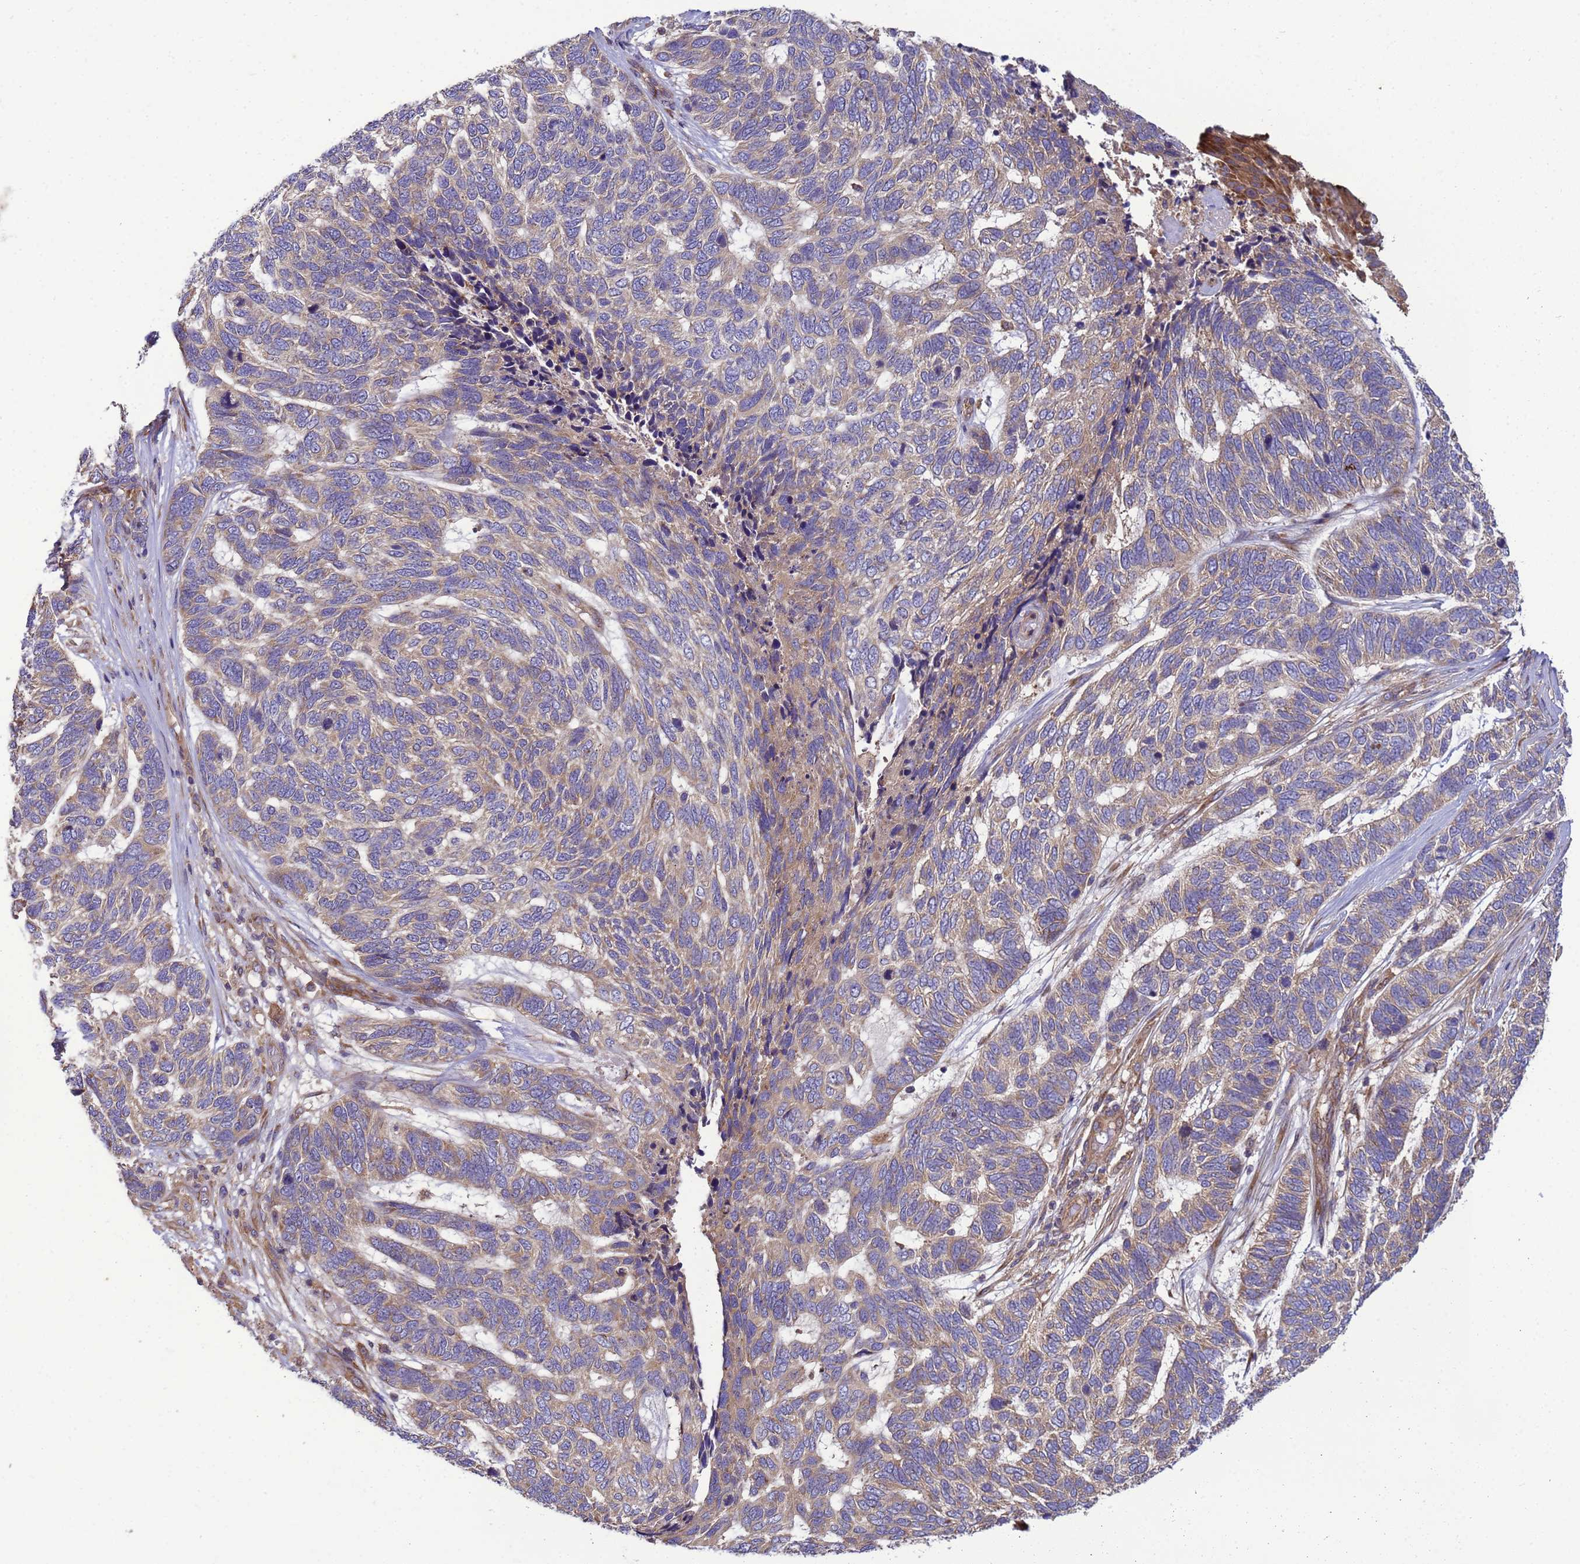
{"staining": {"intensity": "weak", "quantity": "25%-75%", "location": "cytoplasmic/membranous"}, "tissue": "skin cancer", "cell_type": "Tumor cells", "image_type": "cancer", "snomed": [{"axis": "morphology", "description": "Basal cell carcinoma"}, {"axis": "topography", "description": "Skin"}], "caption": "The immunohistochemical stain shows weak cytoplasmic/membranous positivity in tumor cells of skin cancer (basal cell carcinoma) tissue.", "gene": "BECN1", "patient": {"sex": "female", "age": 65}}